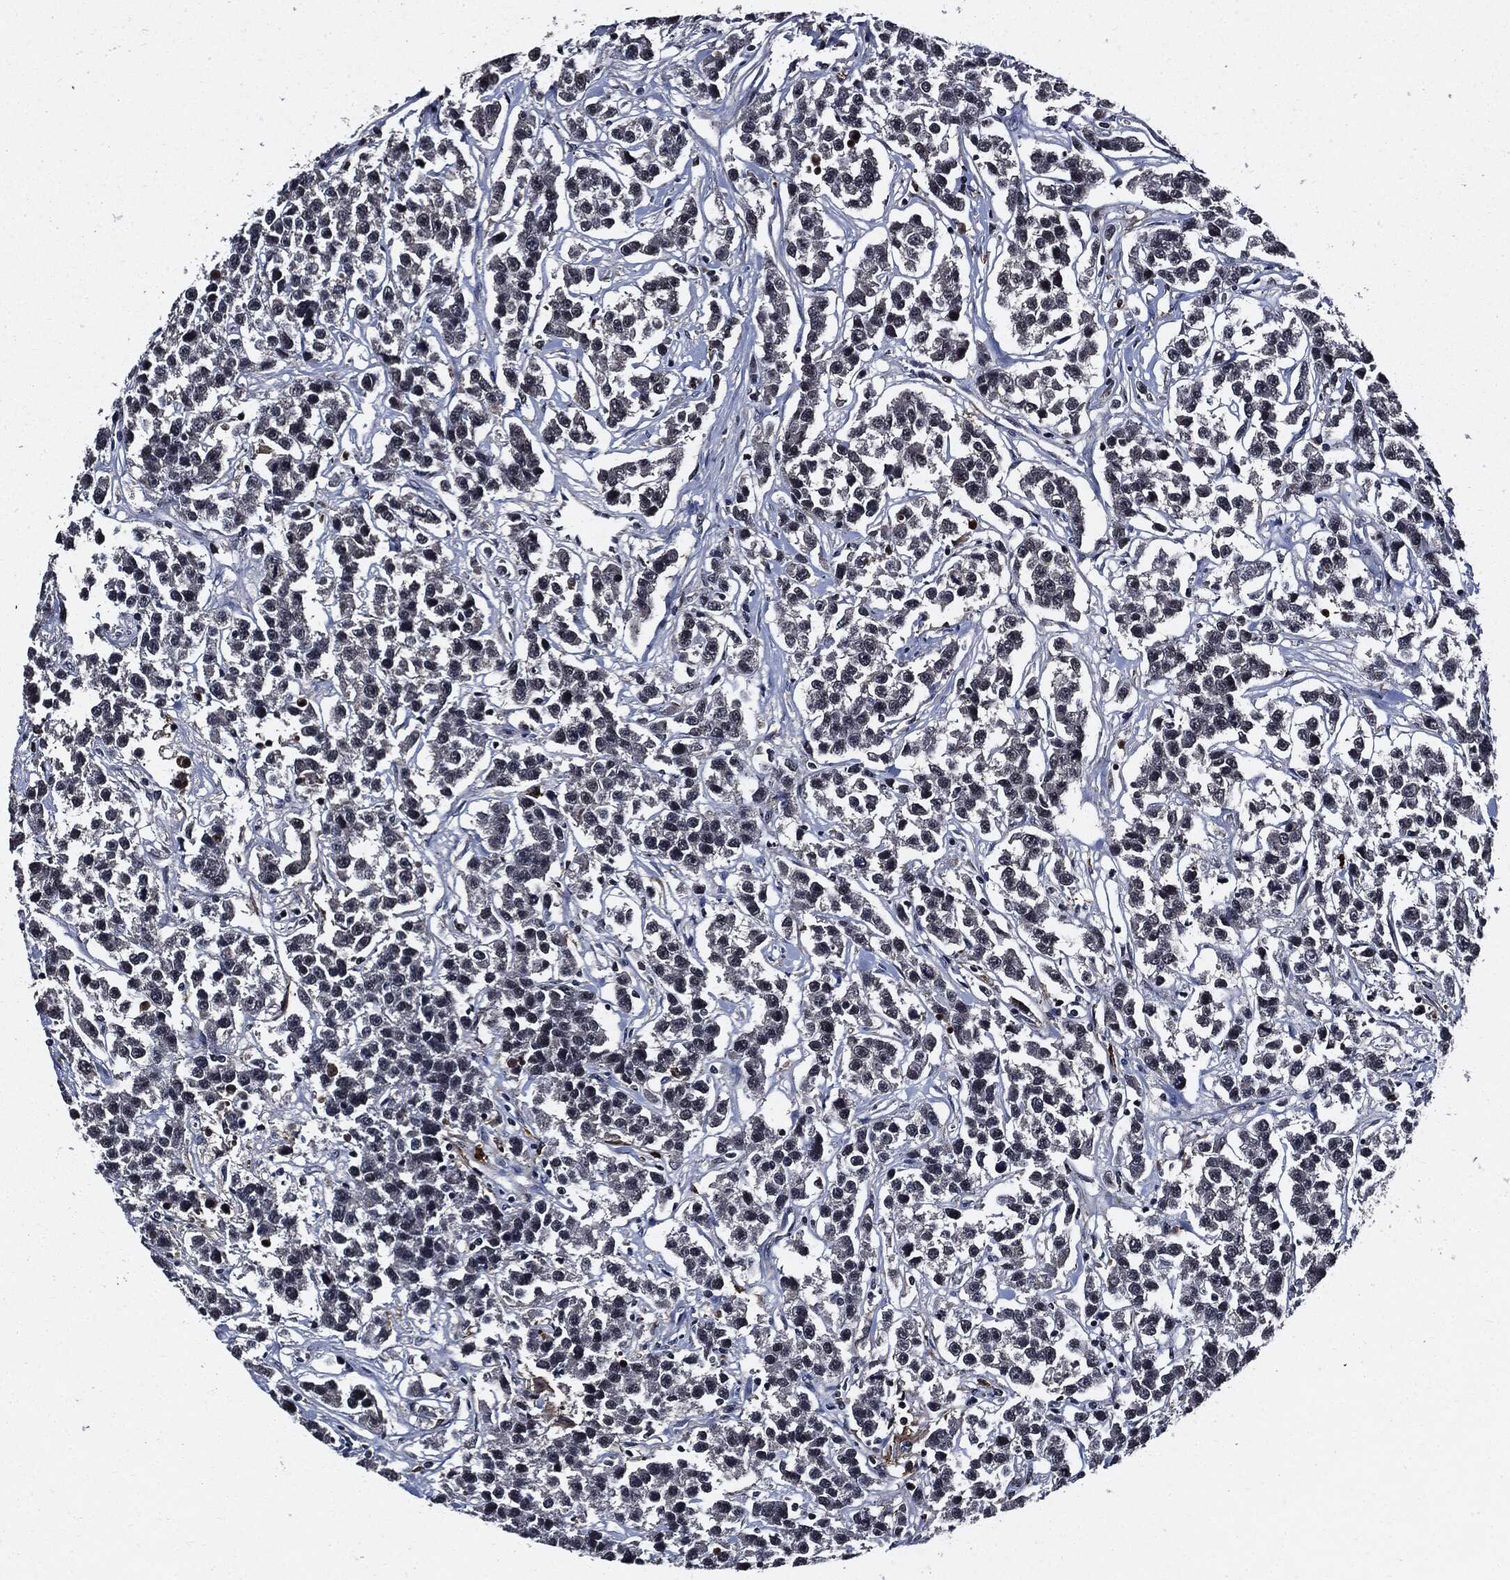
{"staining": {"intensity": "negative", "quantity": "none", "location": "none"}, "tissue": "testis cancer", "cell_type": "Tumor cells", "image_type": "cancer", "snomed": [{"axis": "morphology", "description": "Seminoma, NOS"}, {"axis": "topography", "description": "Testis"}], "caption": "The photomicrograph displays no staining of tumor cells in testis seminoma.", "gene": "SUGT1", "patient": {"sex": "male", "age": 59}}